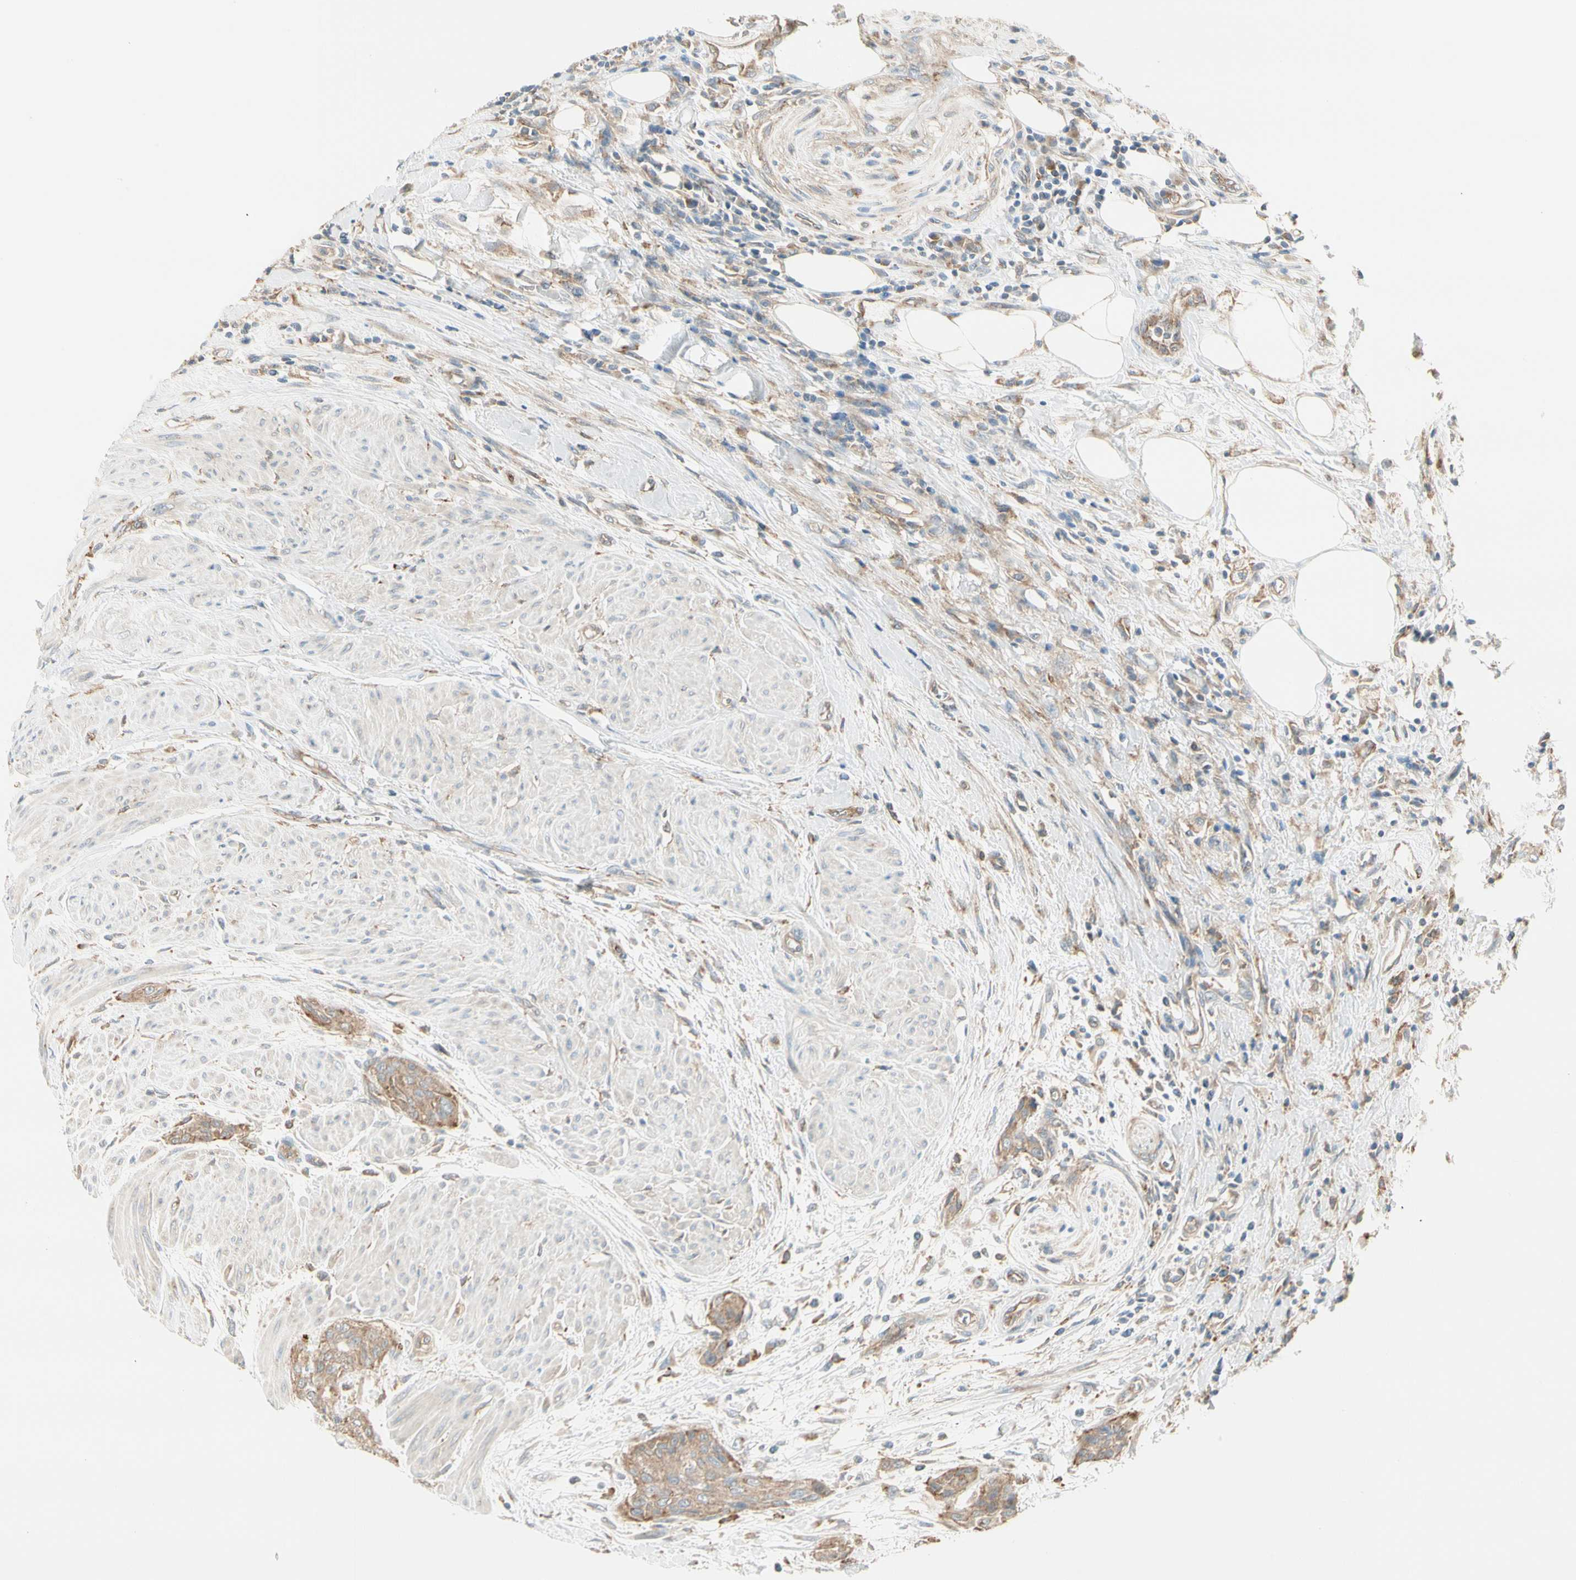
{"staining": {"intensity": "weak", "quantity": ">75%", "location": "cytoplasmic/membranous"}, "tissue": "urothelial cancer", "cell_type": "Tumor cells", "image_type": "cancer", "snomed": [{"axis": "morphology", "description": "Urothelial carcinoma, High grade"}, {"axis": "topography", "description": "Urinary bladder"}], "caption": "This photomicrograph reveals immunohistochemistry (IHC) staining of human urothelial cancer, with low weak cytoplasmic/membranous staining in about >75% of tumor cells.", "gene": "AGFG1", "patient": {"sex": "male", "age": 35}}